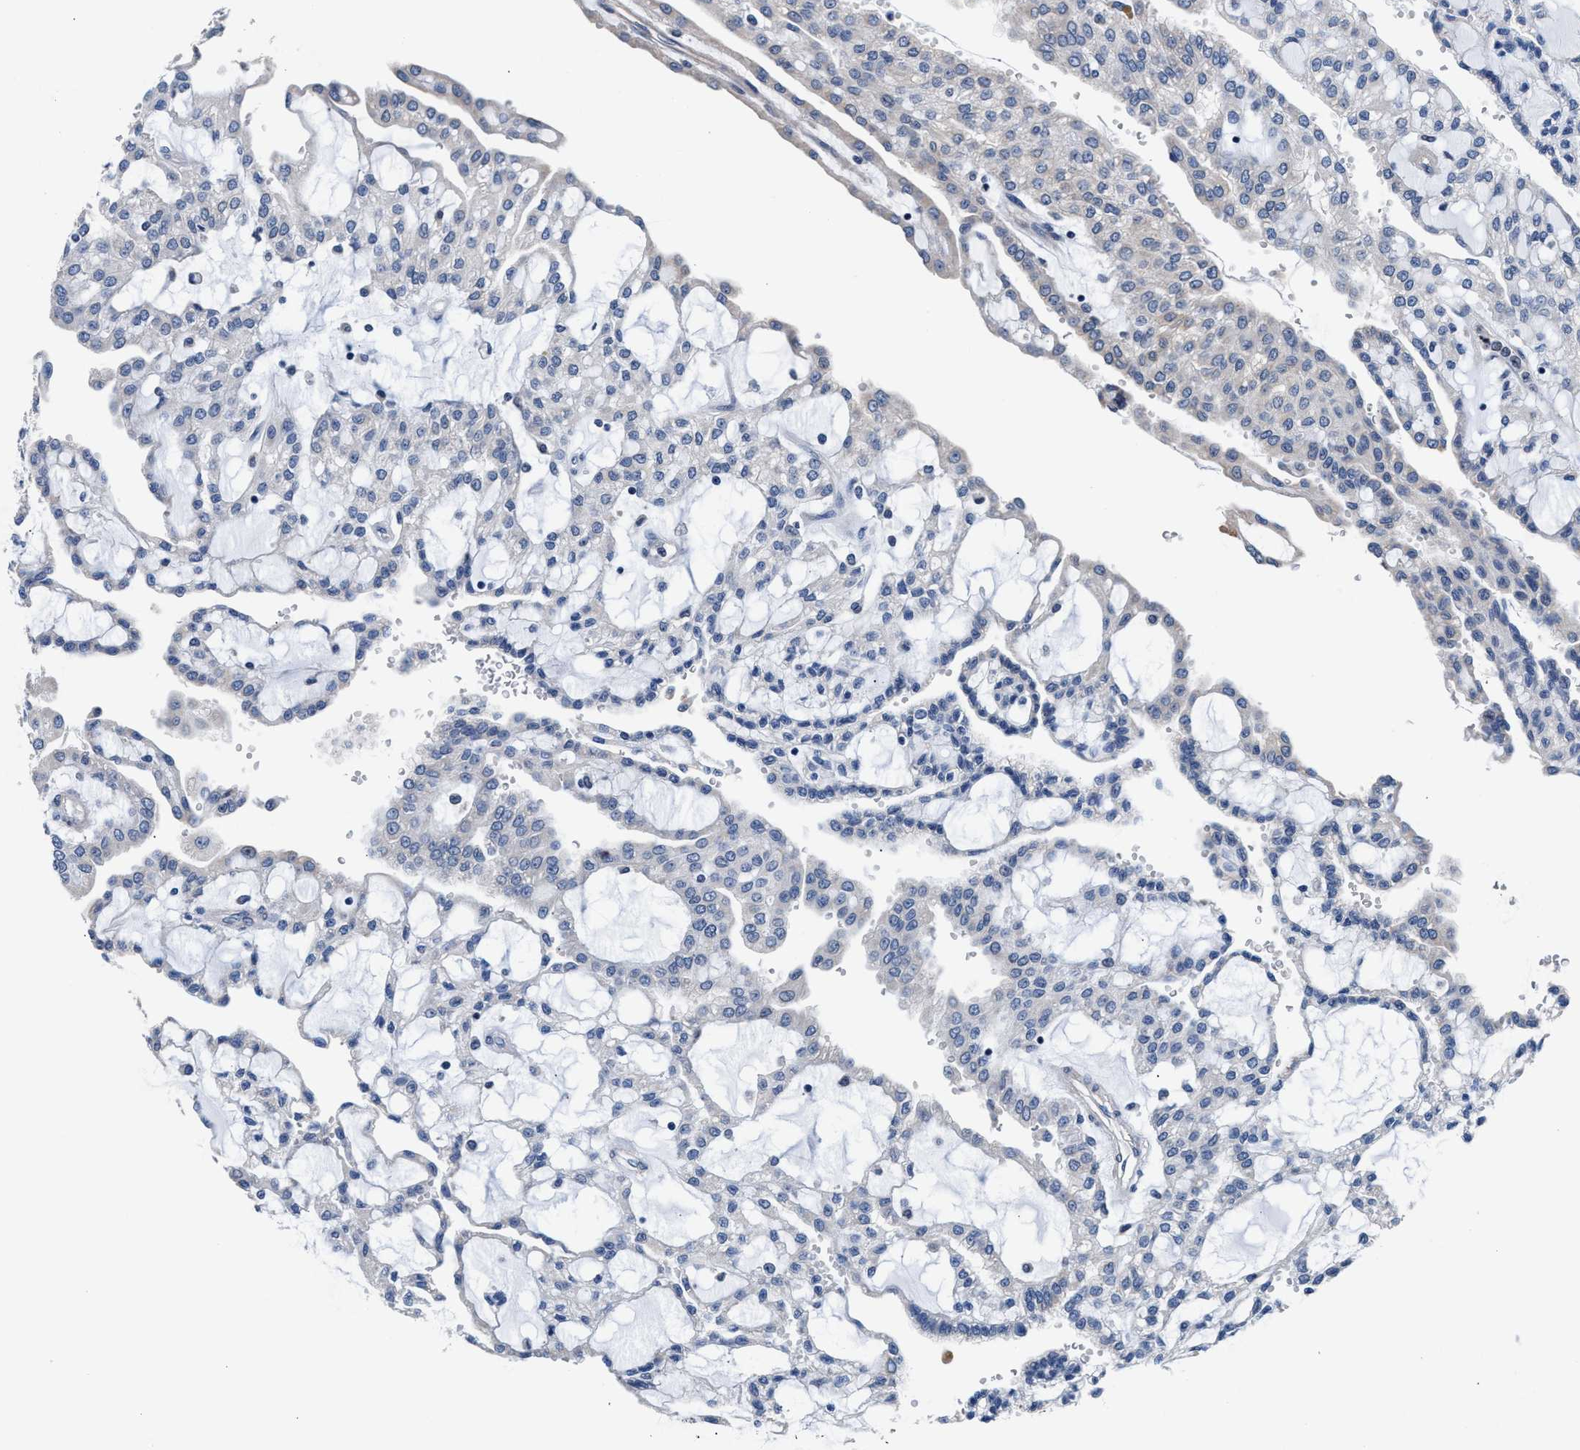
{"staining": {"intensity": "negative", "quantity": "none", "location": "none"}, "tissue": "renal cancer", "cell_type": "Tumor cells", "image_type": "cancer", "snomed": [{"axis": "morphology", "description": "Adenocarcinoma, NOS"}, {"axis": "topography", "description": "Kidney"}], "caption": "This is a photomicrograph of IHC staining of renal cancer, which shows no expression in tumor cells. (Brightfield microscopy of DAB (3,3'-diaminobenzidine) immunohistochemistry (IHC) at high magnification).", "gene": "MYH3", "patient": {"sex": "male", "age": 63}}